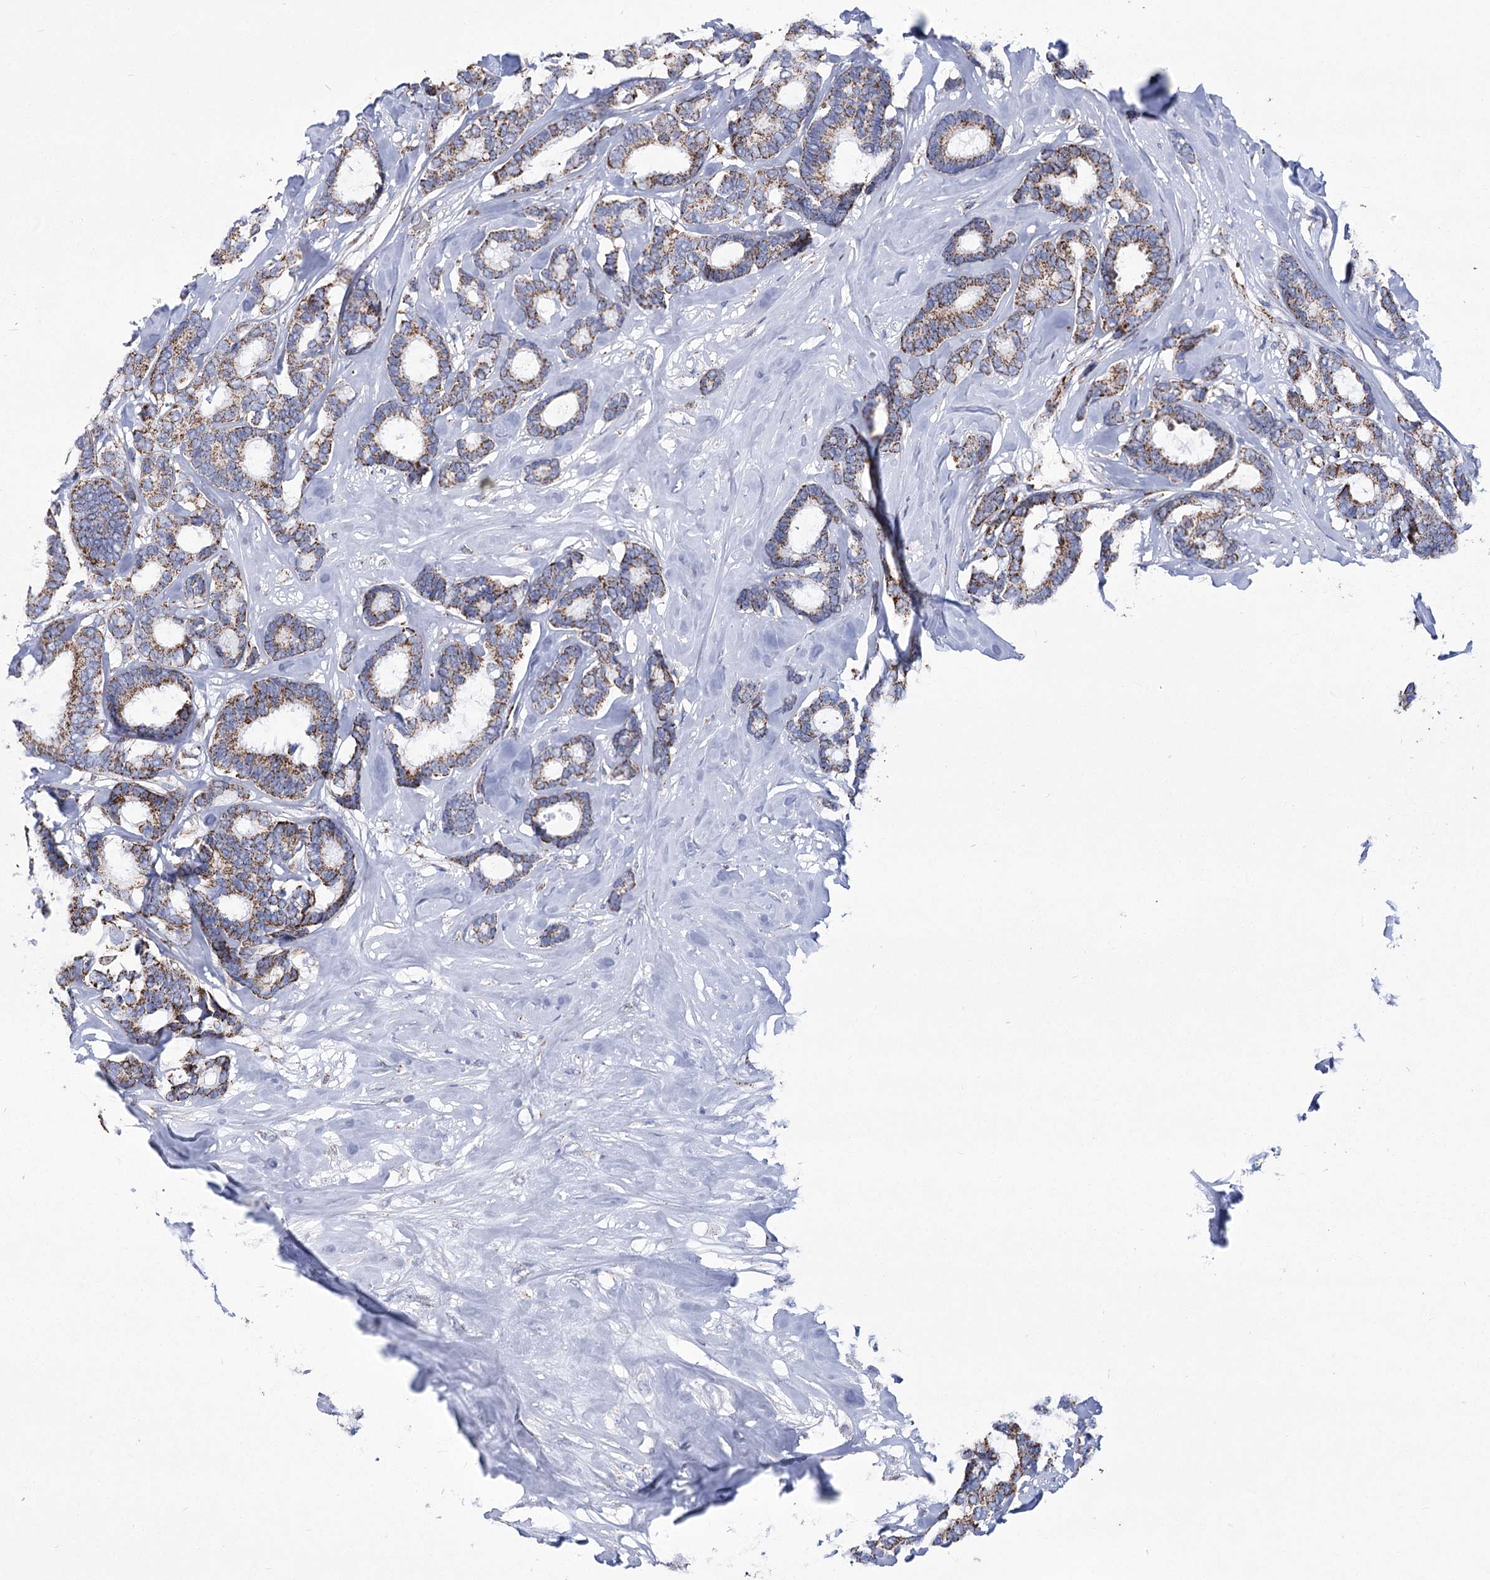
{"staining": {"intensity": "strong", "quantity": "25%-75%", "location": "cytoplasmic/membranous"}, "tissue": "breast cancer", "cell_type": "Tumor cells", "image_type": "cancer", "snomed": [{"axis": "morphology", "description": "Duct carcinoma"}, {"axis": "topography", "description": "Breast"}], "caption": "Strong cytoplasmic/membranous staining is seen in approximately 25%-75% of tumor cells in breast invasive ductal carcinoma.", "gene": "PDHB", "patient": {"sex": "female", "age": 87}}